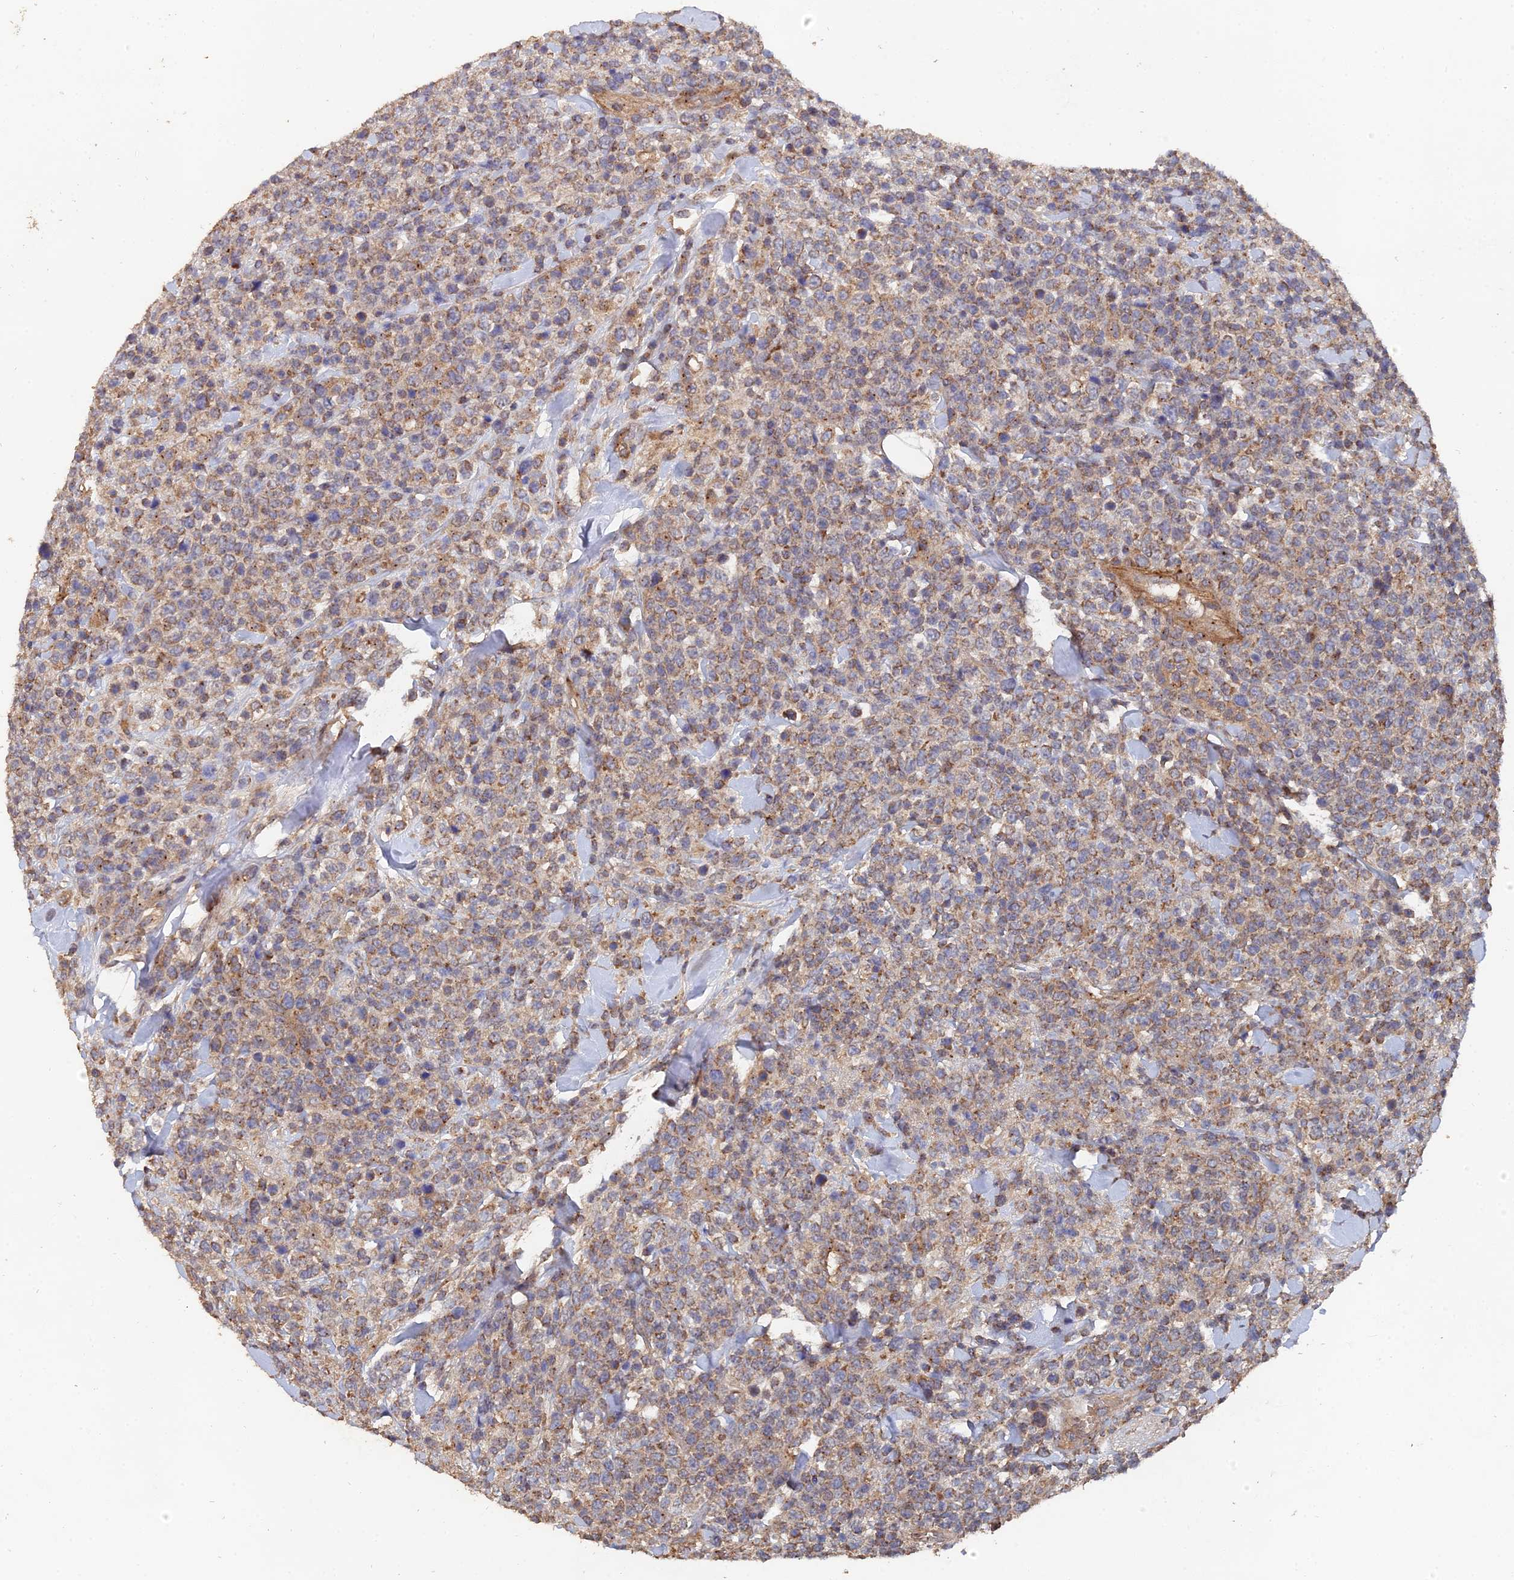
{"staining": {"intensity": "weak", "quantity": ">75%", "location": "cytoplasmic/membranous"}, "tissue": "lymphoma", "cell_type": "Tumor cells", "image_type": "cancer", "snomed": [{"axis": "morphology", "description": "Malignant lymphoma, non-Hodgkin's type, High grade"}, {"axis": "topography", "description": "Colon"}], "caption": "High-grade malignant lymphoma, non-Hodgkin's type stained for a protein demonstrates weak cytoplasmic/membranous positivity in tumor cells.", "gene": "SPANXN4", "patient": {"sex": "female", "age": 53}}